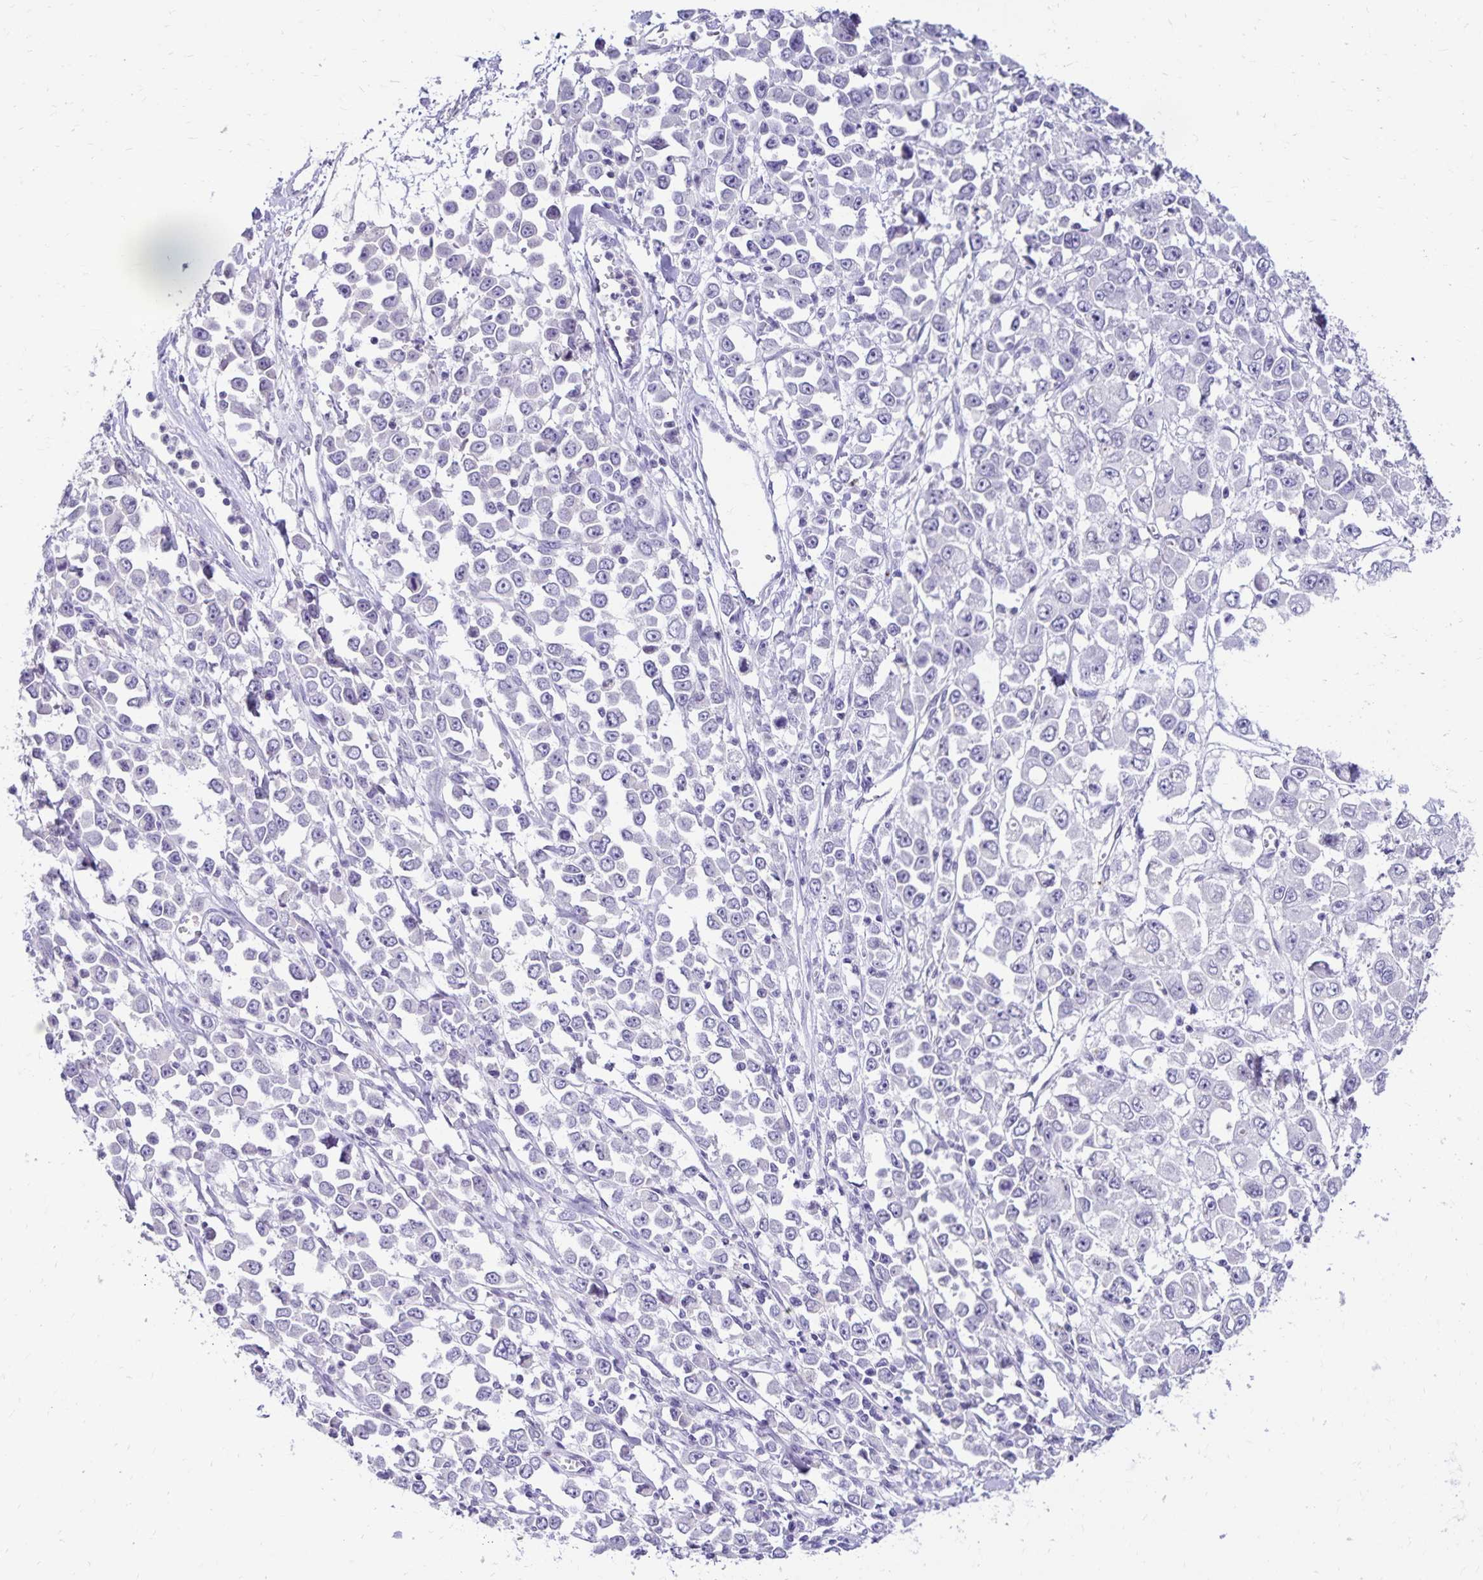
{"staining": {"intensity": "negative", "quantity": "none", "location": "none"}, "tissue": "stomach cancer", "cell_type": "Tumor cells", "image_type": "cancer", "snomed": [{"axis": "morphology", "description": "Adenocarcinoma, NOS"}, {"axis": "topography", "description": "Stomach, upper"}], "caption": "Tumor cells are negative for brown protein staining in stomach adenocarcinoma.", "gene": "FAM166C", "patient": {"sex": "male", "age": 70}}